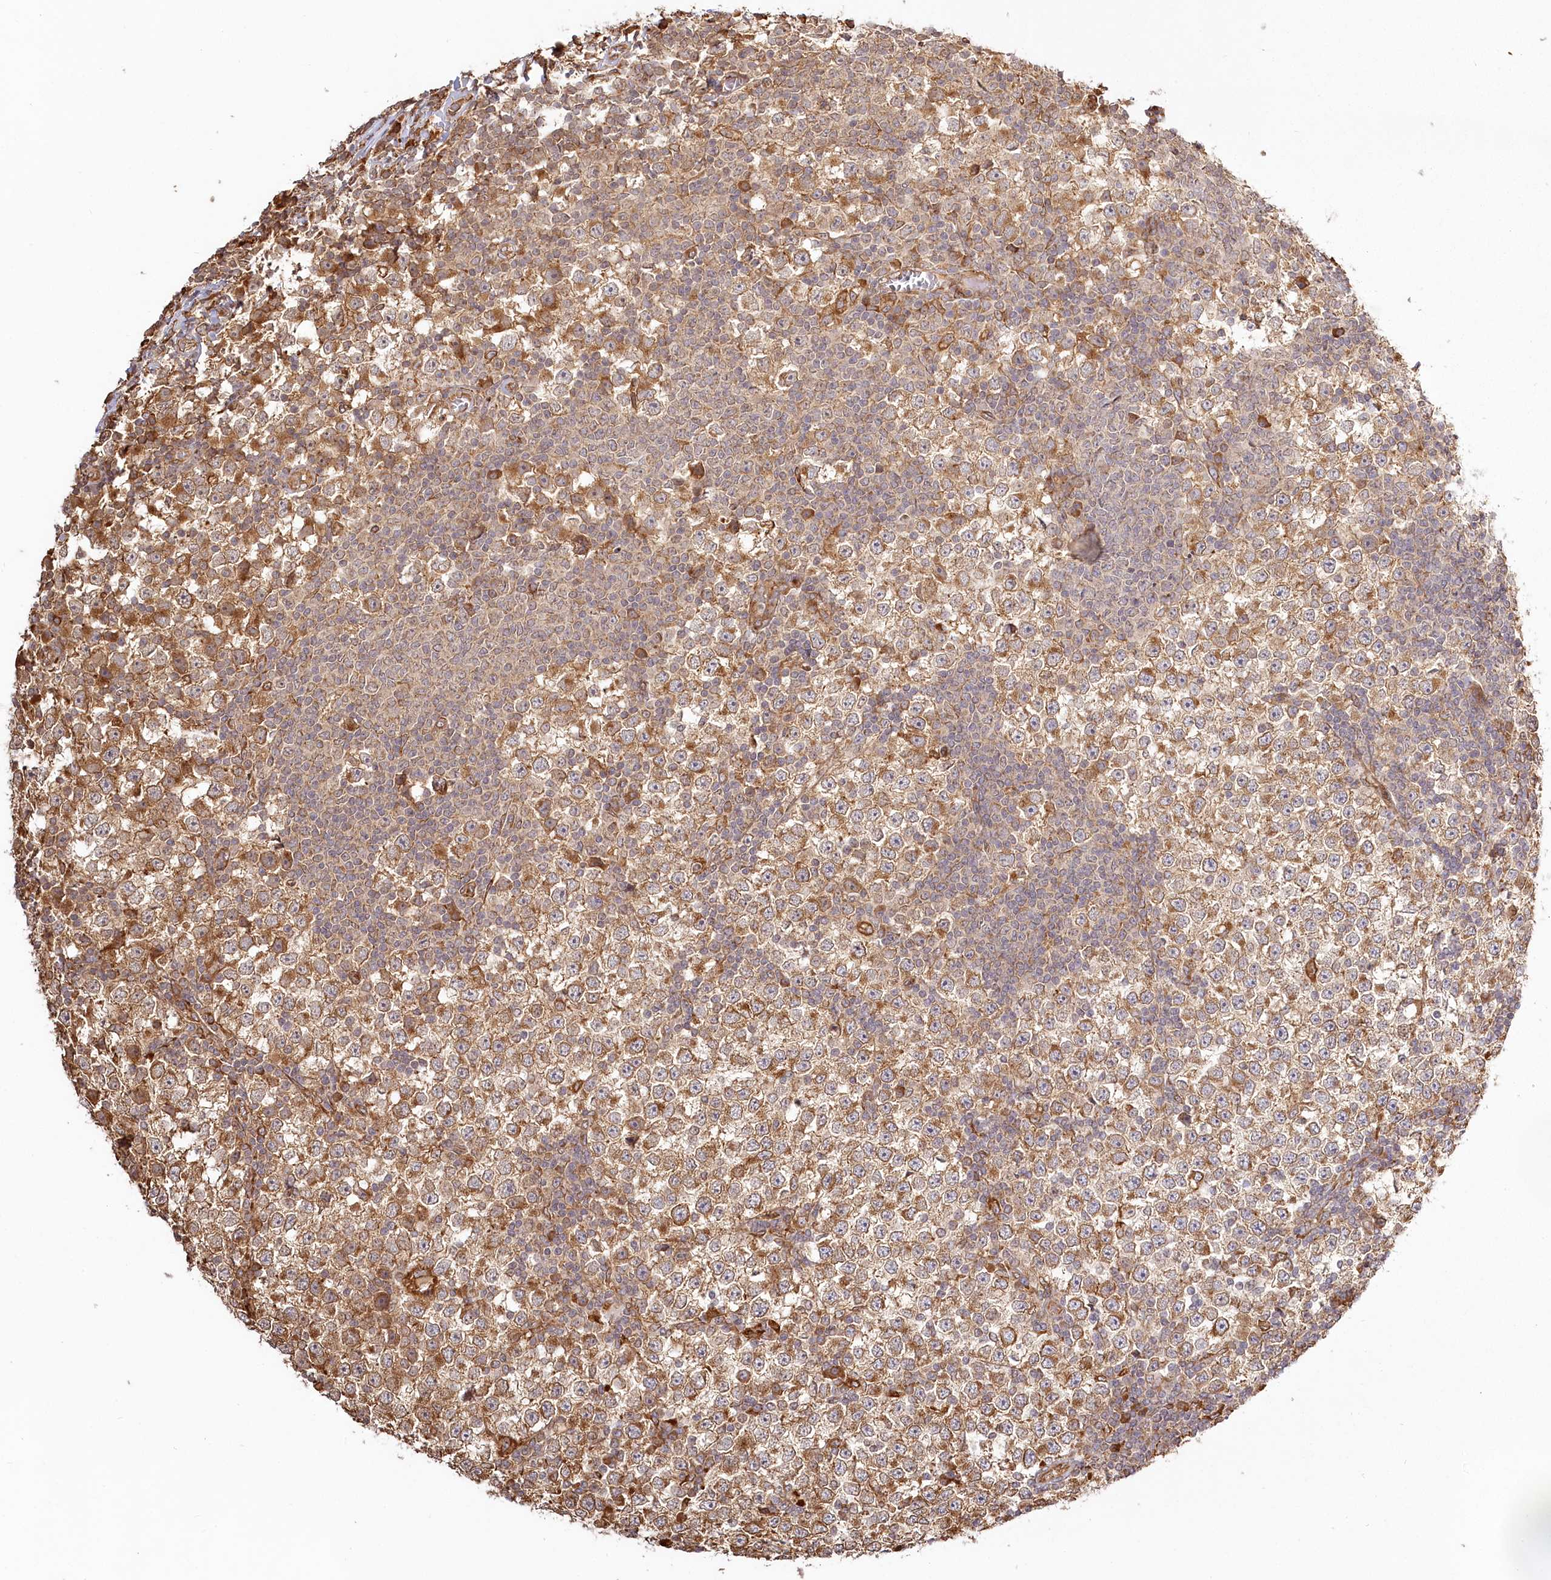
{"staining": {"intensity": "moderate", "quantity": ">75%", "location": "cytoplasmic/membranous"}, "tissue": "testis cancer", "cell_type": "Tumor cells", "image_type": "cancer", "snomed": [{"axis": "morphology", "description": "Seminoma, NOS"}, {"axis": "topography", "description": "Testis"}], "caption": "IHC image of seminoma (testis) stained for a protein (brown), which shows medium levels of moderate cytoplasmic/membranous positivity in about >75% of tumor cells.", "gene": "FAM13A", "patient": {"sex": "male", "age": 65}}